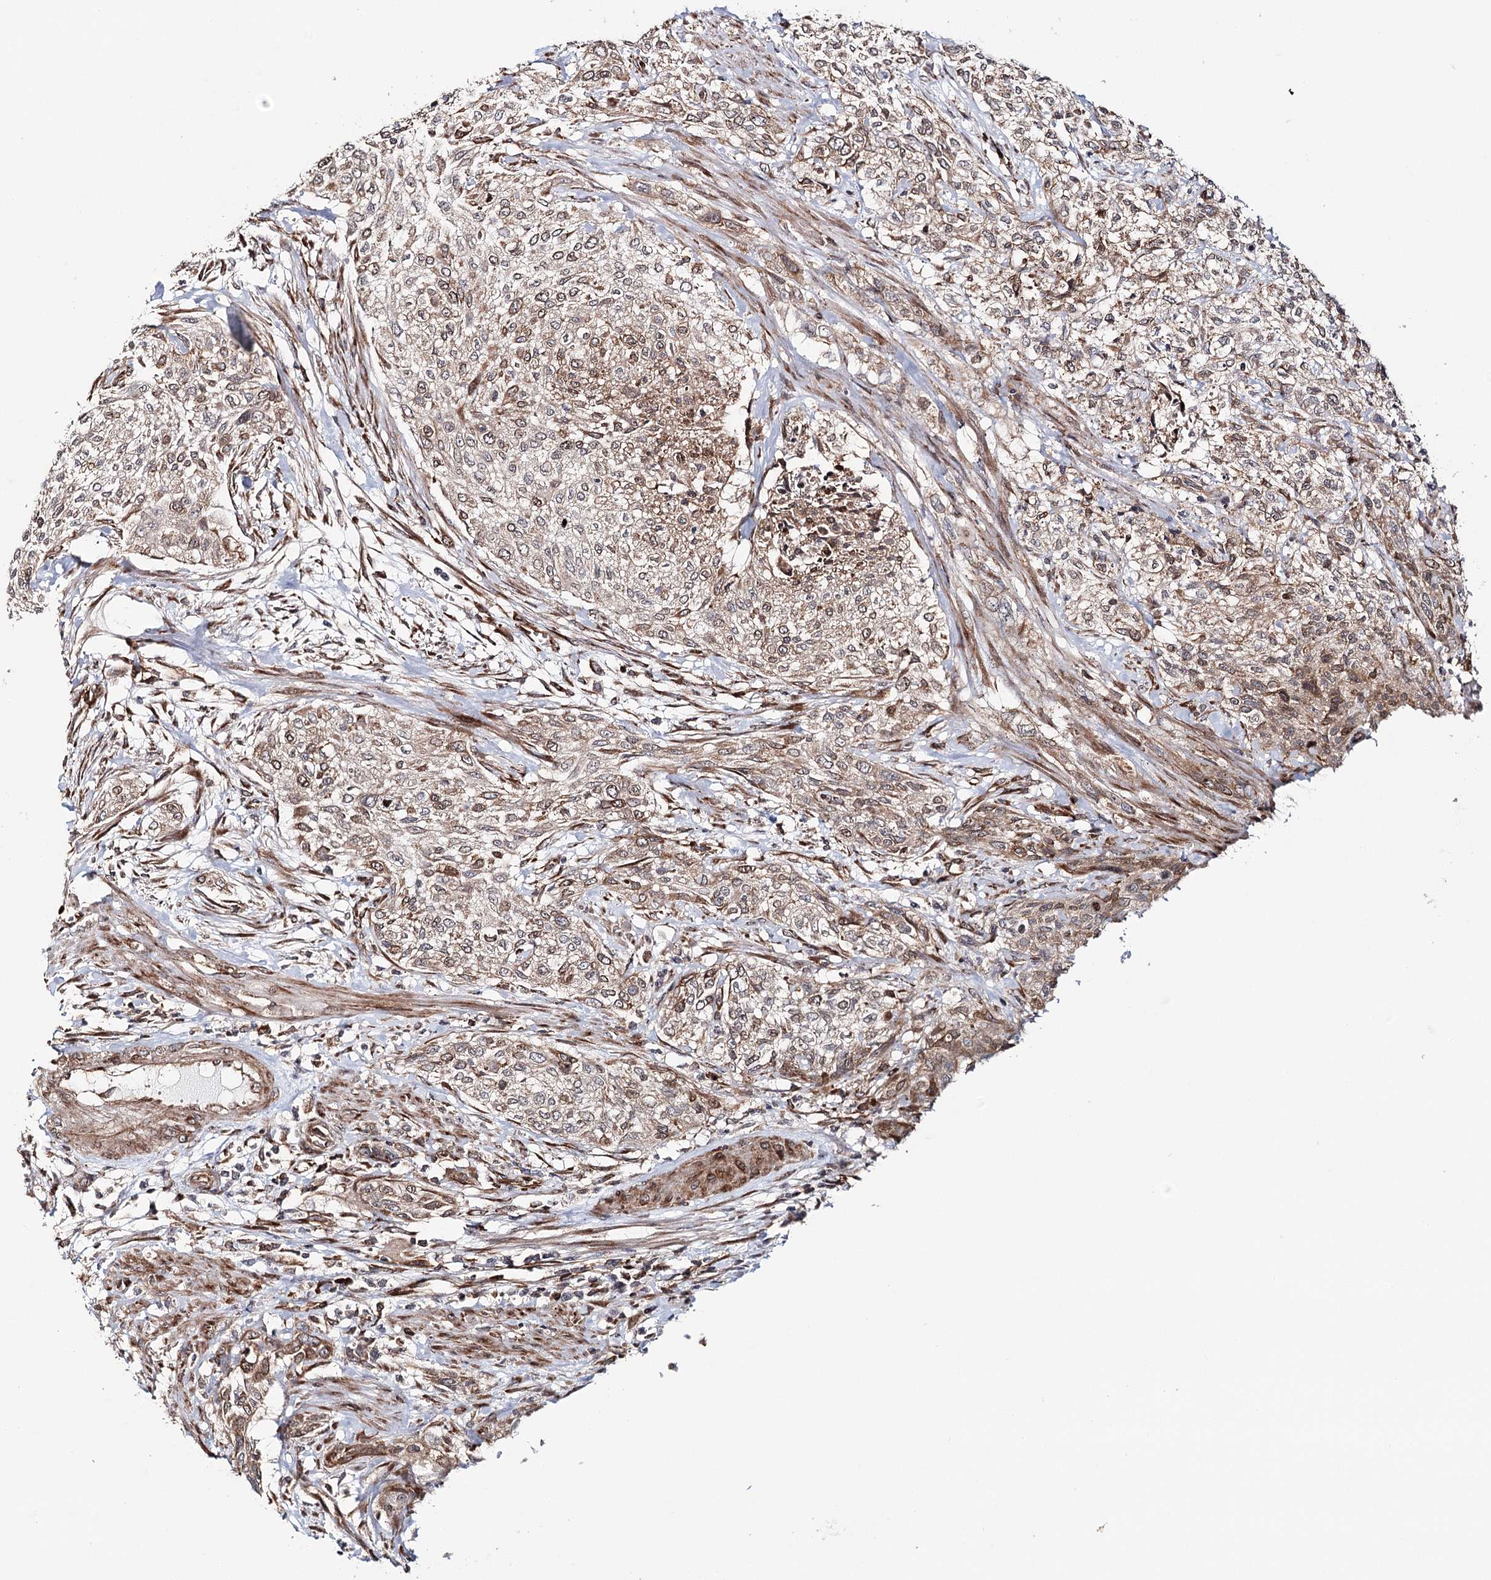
{"staining": {"intensity": "moderate", "quantity": ">75%", "location": "cytoplasmic/membranous"}, "tissue": "urothelial cancer", "cell_type": "Tumor cells", "image_type": "cancer", "snomed": [{"axis": "morphology", "description": "Normal tissue, NOS"}, {"axis": "morphology", "description": "Urothelial carcinoma, NOS"}, {"axis": "topography", "description": "Urinary bladder"}, {"axis": "topography", "description": "Peripheral nerve tissue"}], "caption": "This photomicrograph exhibits immunohistochemistry staining of transitional cell carcinoma, with medium moderate cytoplasmic/membranous expression in approximately >75% of tumor cells.", "gene": "MKNK1", "patient": {"sex": "male", "age": 35}}